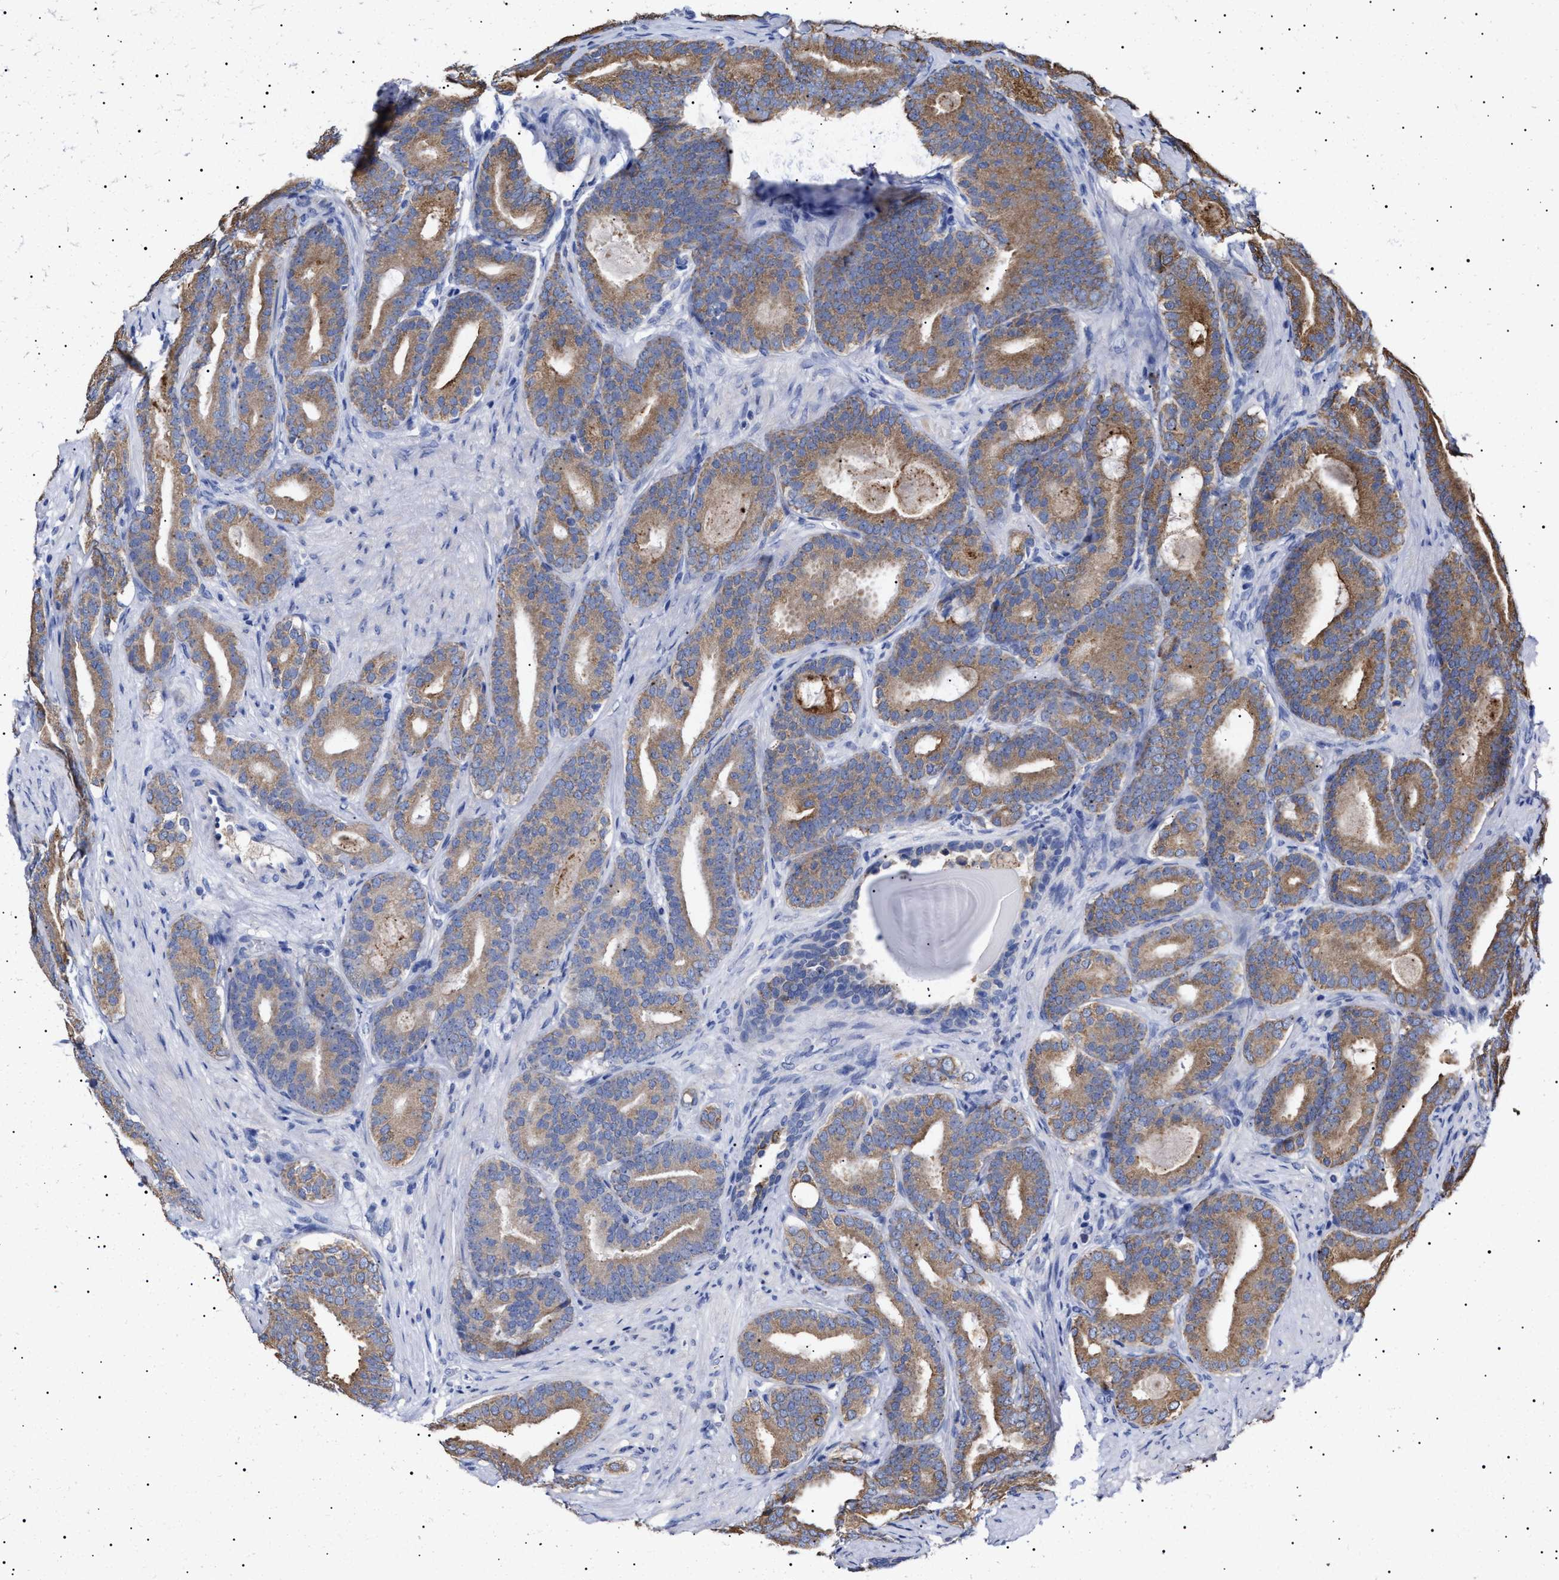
{"staining": {"intensity": "moderate", "quantity": ">75%", "location": "cytoplasmic/membranous"}, "tissue": "prostate cancer", "cell_type": "Tumor cells", "image_type": "cancer", "snomed": [{"axis": "morphology", "description": "Adenocarcinoma, High grade"}, {"axis": "topography", "description": "Prostate"}], "caption": "Human prostate cancer (high-grade adenocarcinoma) stained with a protein marker exhibits moderate staining in tumor cells.", "gene": "ERCC6L2", "patient": {"sex": "male", "age": 60}}